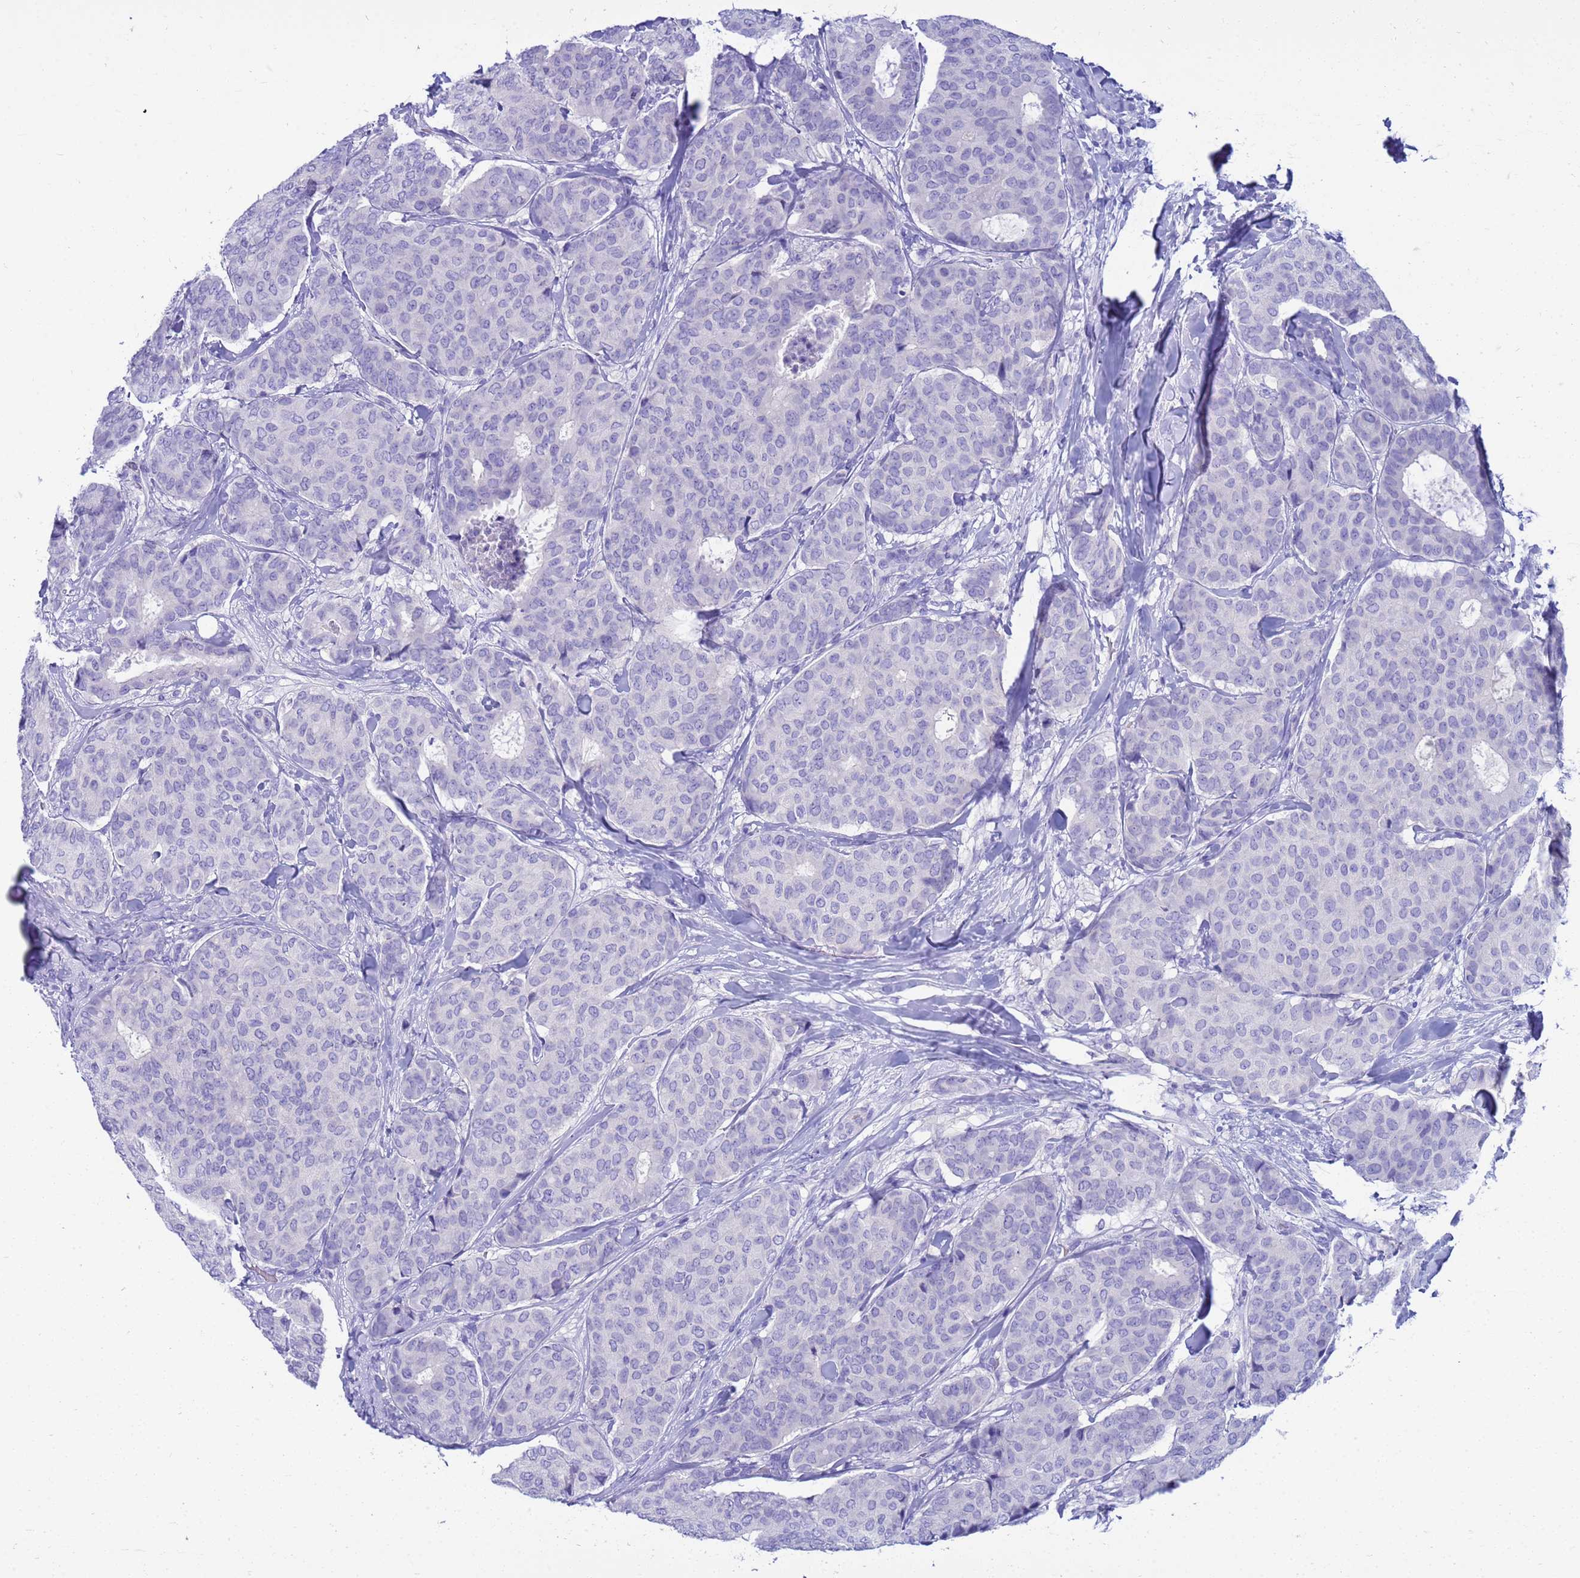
{"staining": {"intensity": "negative", "quantity": "none", "location": "none"}, "tissue": "breast cancer", "cell_type": "Tumor cells", "image_type": "cancer", "snomed": [{"axis": "morphology", "description": "Duct carcinoma"}, {"axis": "topography", "description": "Breast"}], "caption": "High power microscopy photomicrograph of an IHC micrograph of breast intraductal carcinoma, revealing no significant staining in tumor cells.", "gene": "SYCN", "patient": {"sex": "female", "age": 75}}